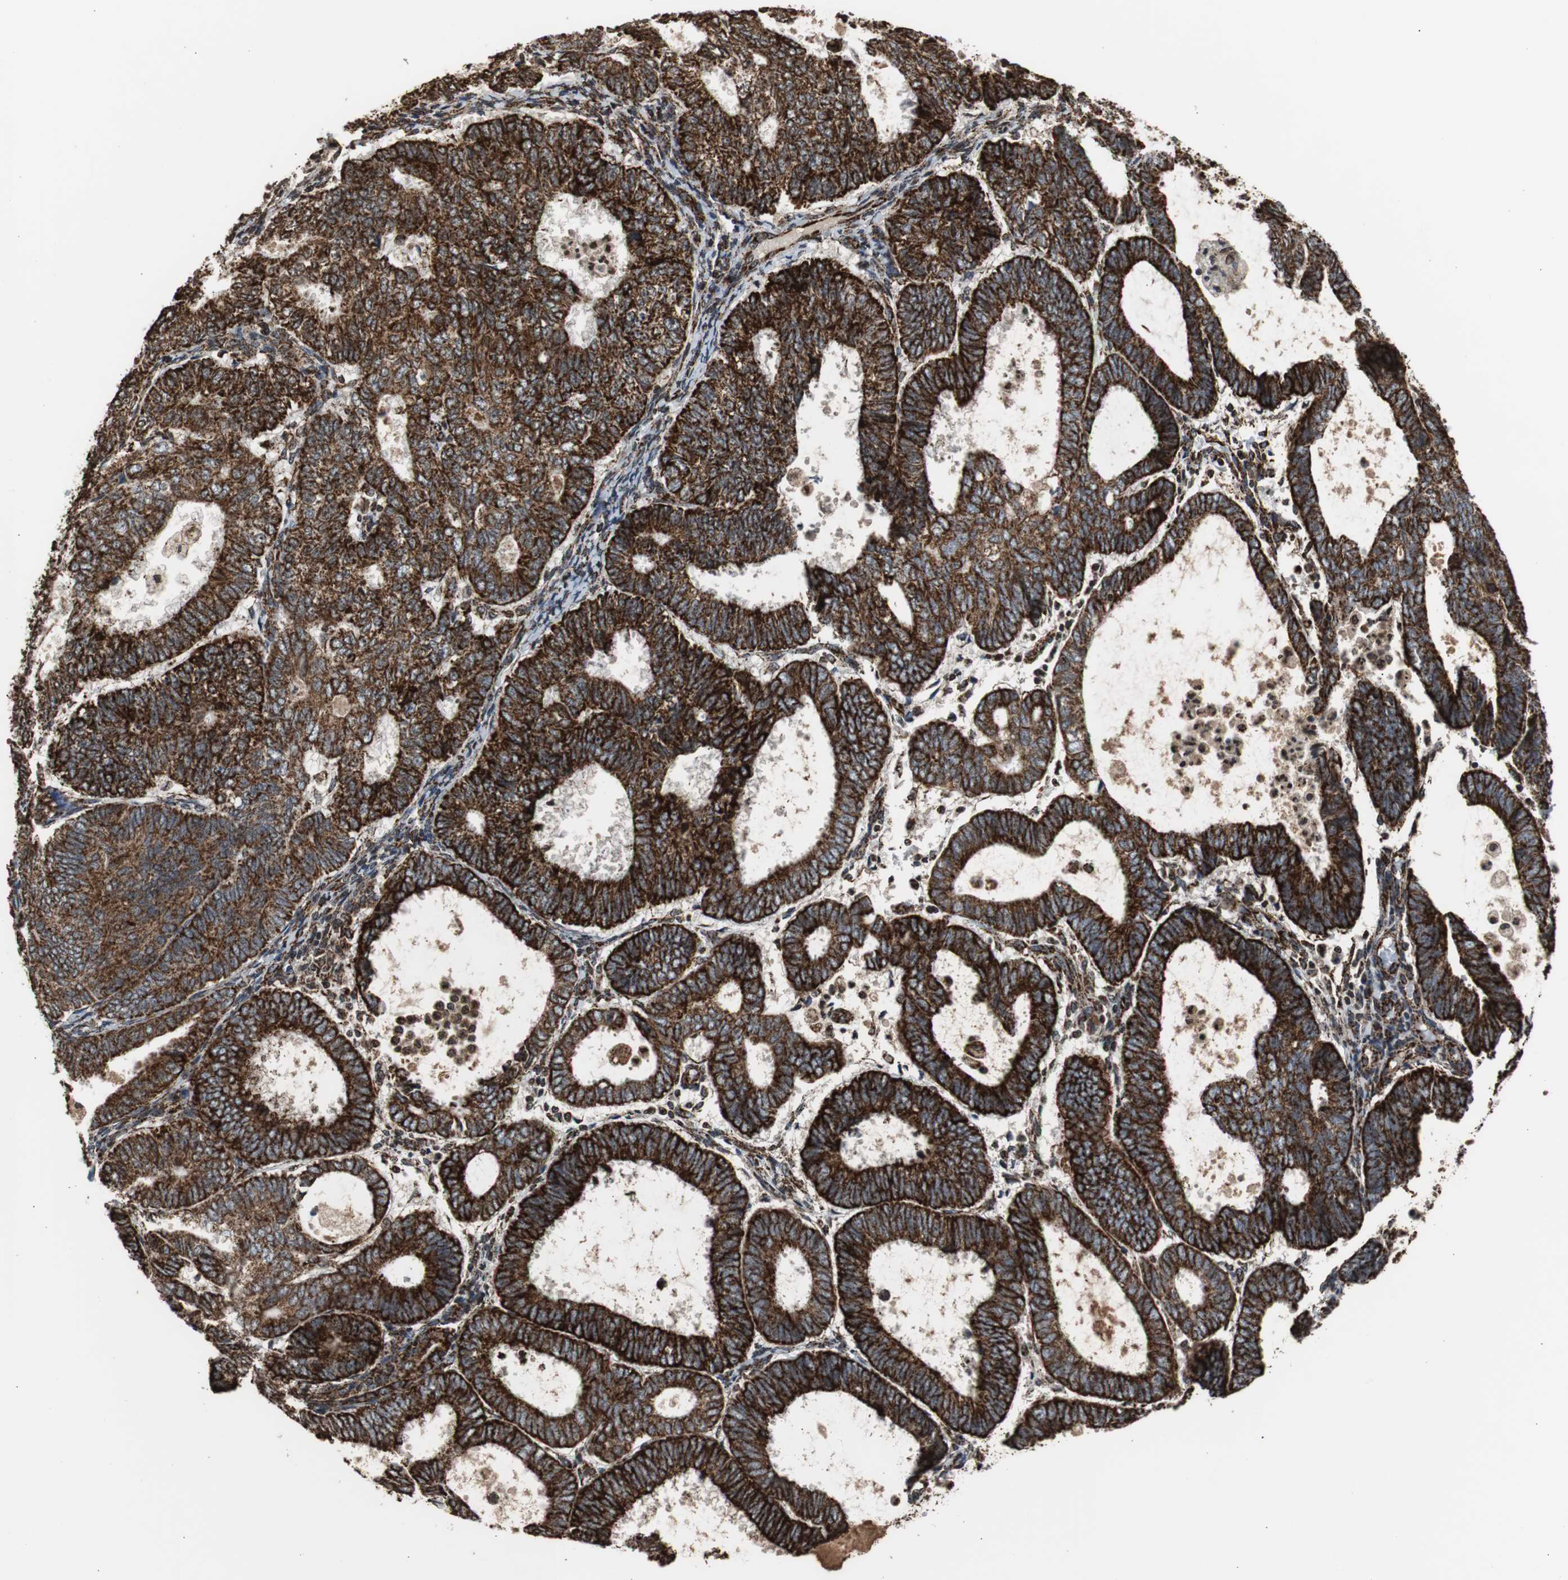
{"staining": {"intensity": "strong", "quantity": ">75%", "location": "cytoplasmic/membranous"}, "tissue": "endometrial cancer", "cell_type": "Tumor cells", "image_type": "cancer", "snomed": [{"axis": "morphology", "description": "Adenocarcinoma, NOS"}, {"axis": "topography", "description": "Uterus"}], "caption": "Immunohistochemistry image of neoplastic tissue: human endometrial cancer stained using IHC shows high levels of strong protein expression localized specifically in the cytoplasmic/membranous of tumor cells, appearing as a cytoplasmic/membranous brown color.", "gene": "HSPA9", "patient": {"sex": "female", "age": 60}}